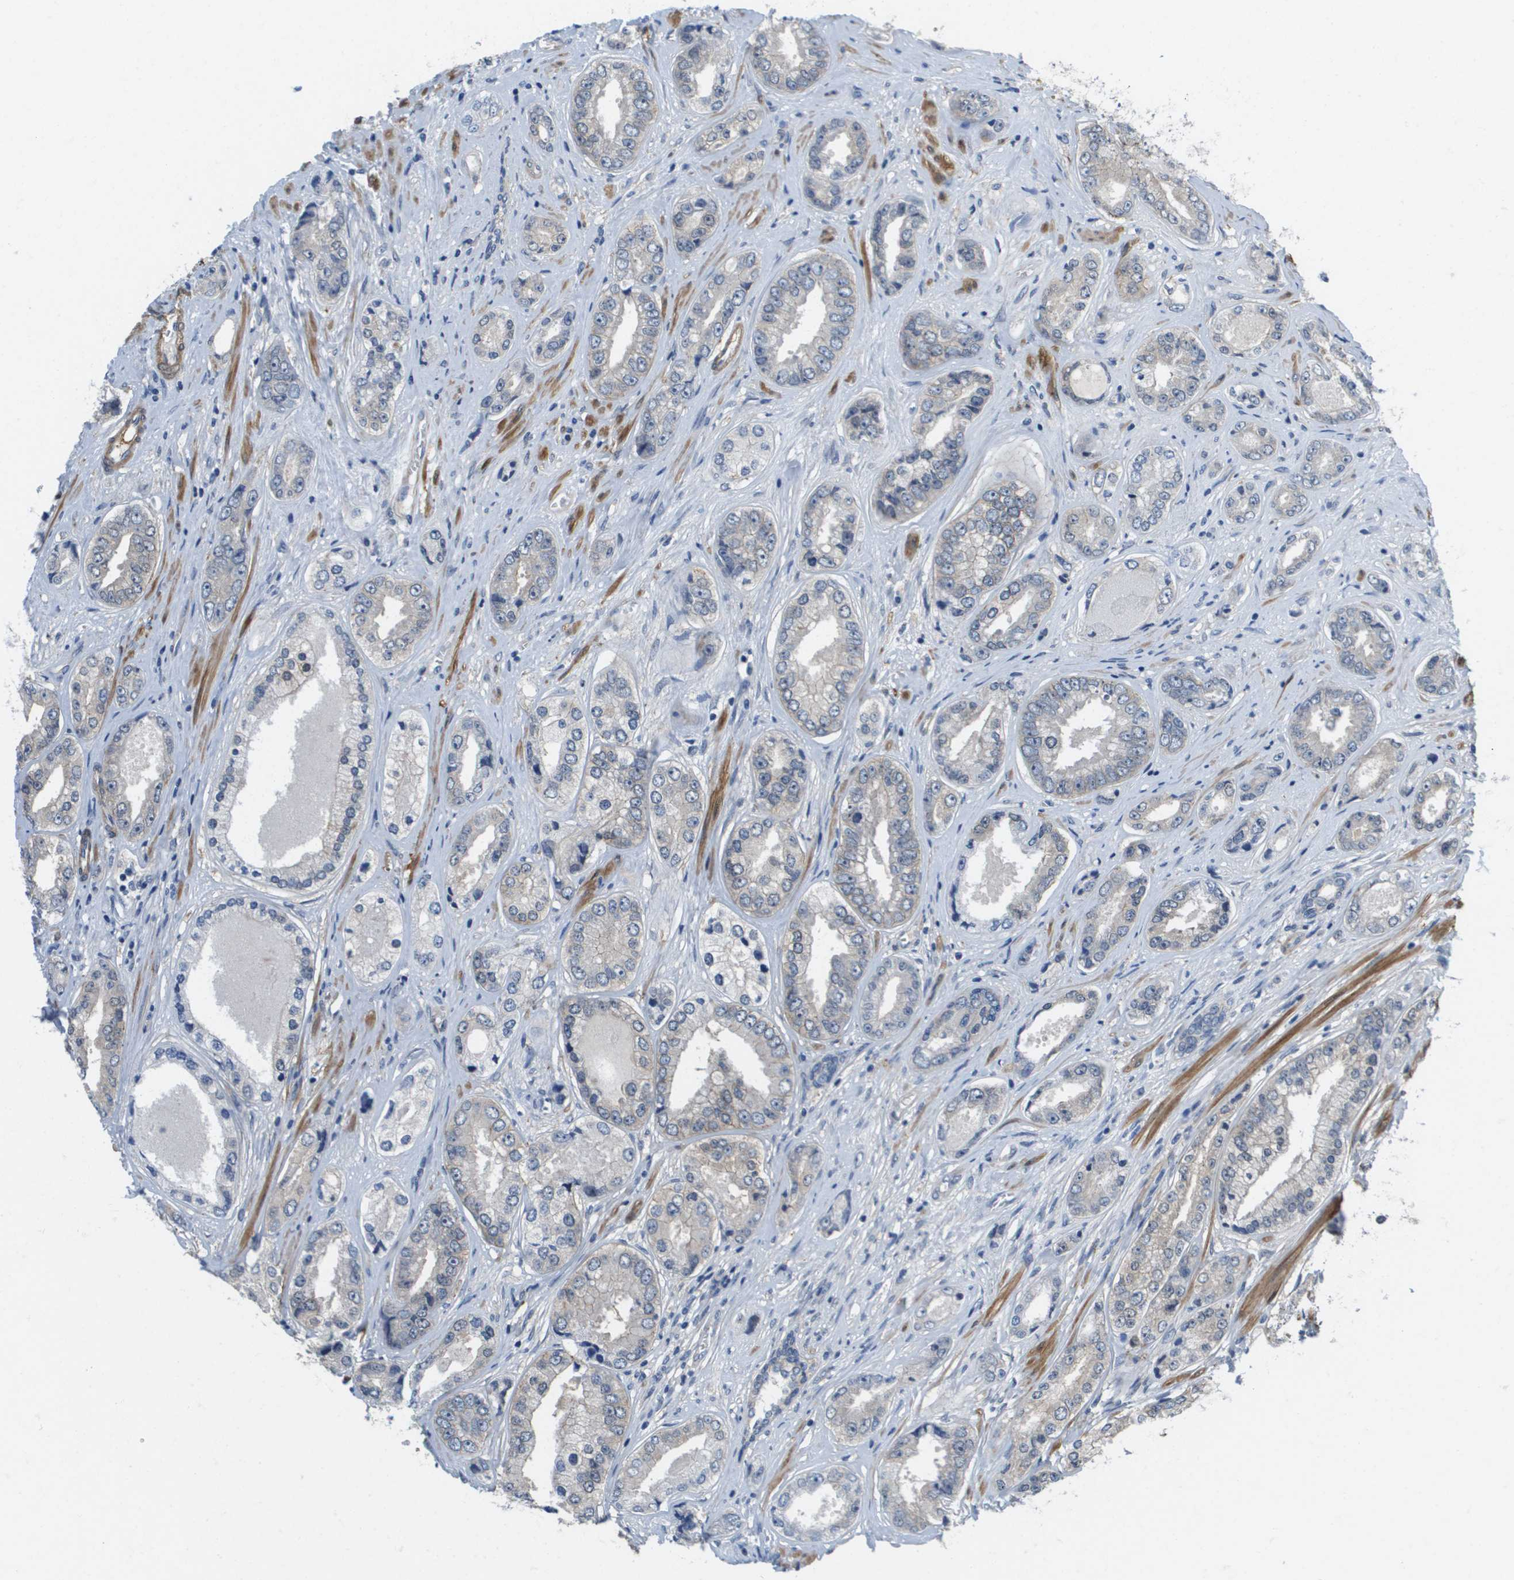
{"staining": {"intensity": "negative", "quantity": "none", "location": "none"}, "tissue": "prostate cancer", "cell_type": "Tumor cells", "image_type": "cancer", "snomed": [{"axis": "morphology", "description": "Adenocarcinoma, High grade"}, {"axis": "topography", "description": "Prostate"}], "caption": "Photomicrograph shows no protein positivity in tumor cells of prostate high-grade adenocarcinoma tissue.", "gene": "LPP", "patient": {"sex": "male", "age": 61}}